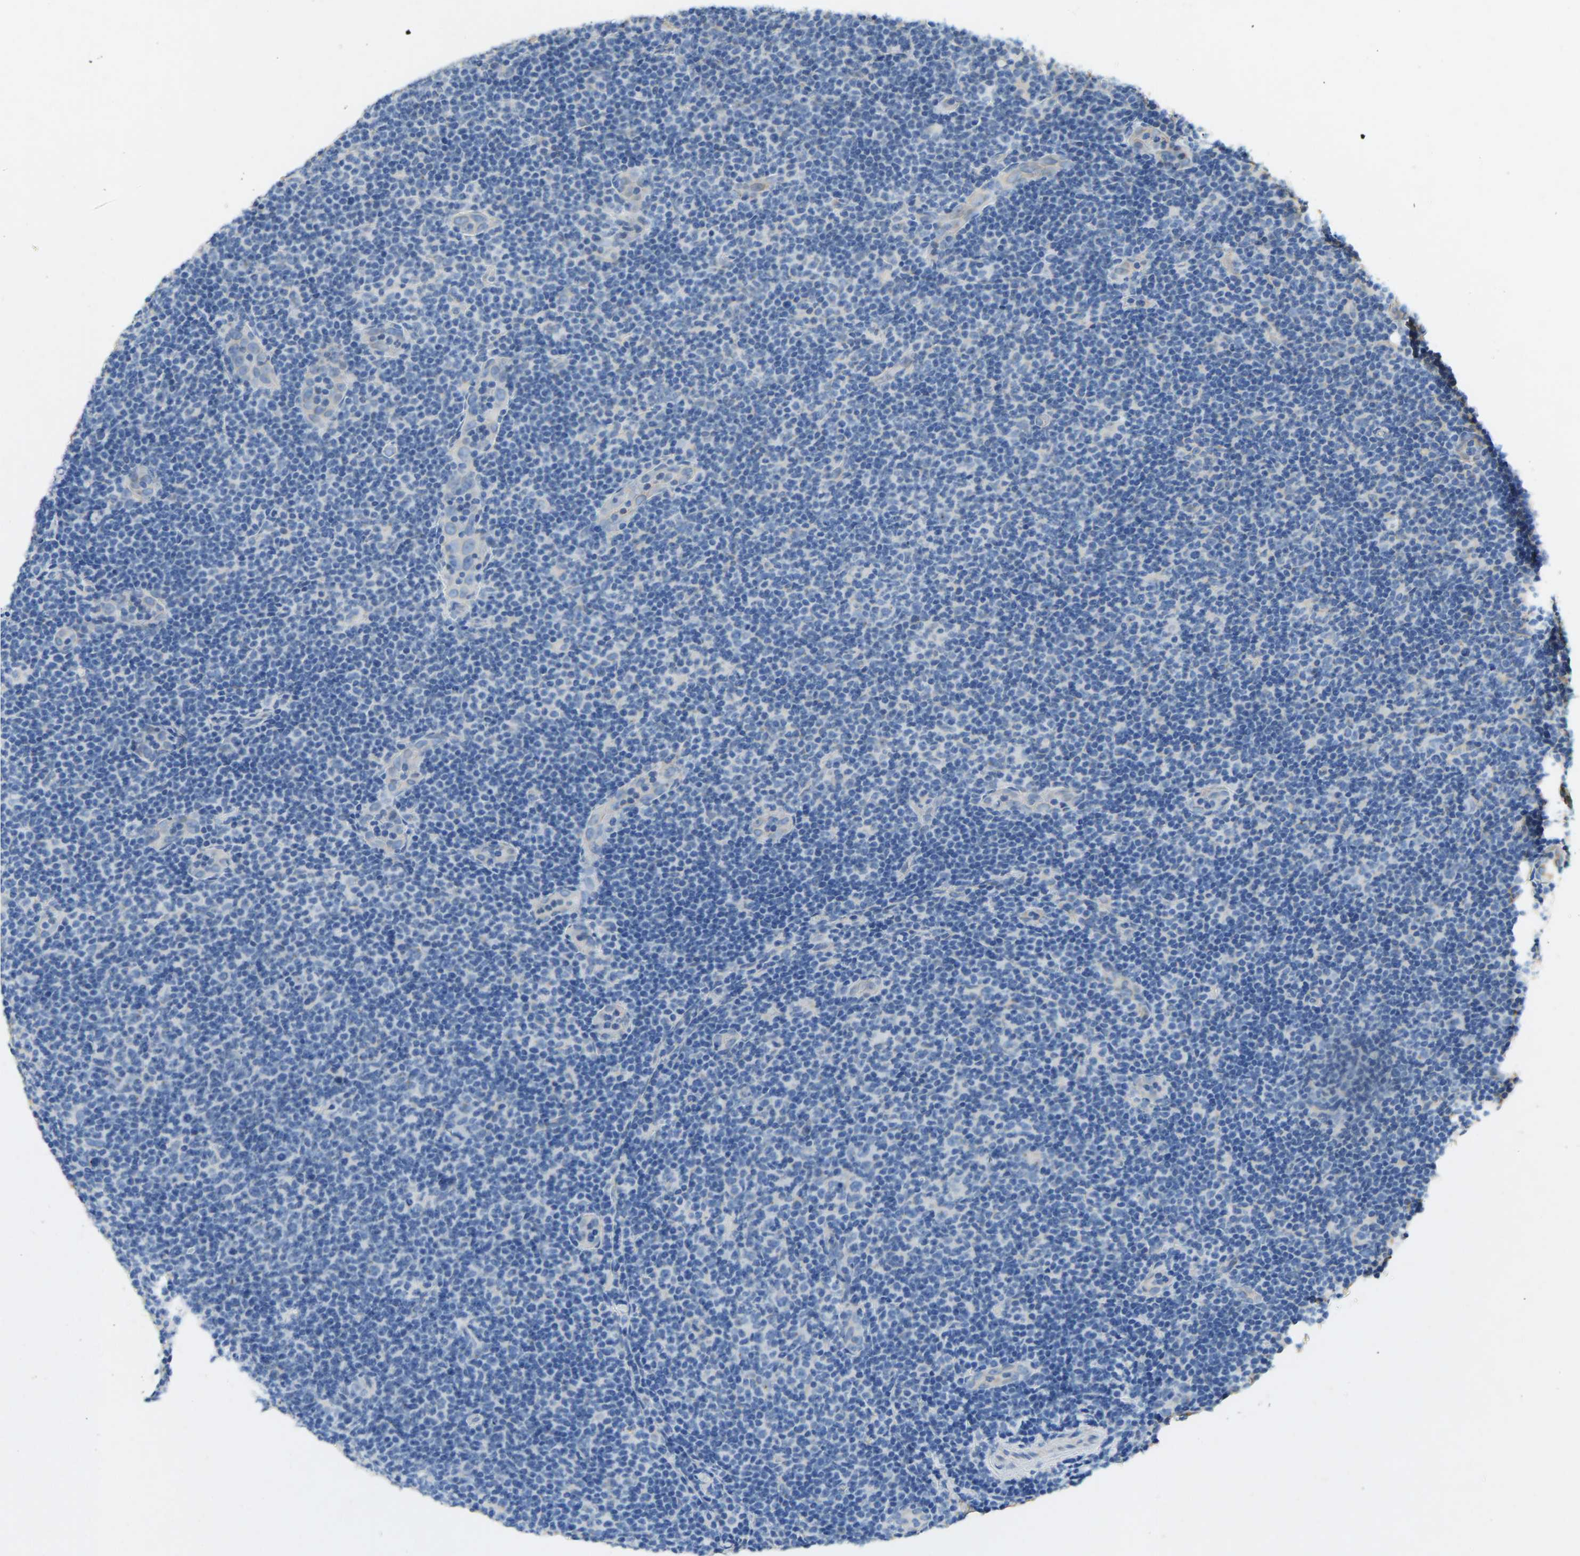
{"staining": {"intensity": "negative", "quantity": "none", "location": "none"}, "tissue": "lymphoma", "cell_type": "Tumor cells", "image_type": "cancer", "snomed": [{"axis": "morphology", "description": "Malignant lymphoma, non-Hodgkin's type, Low grade"}, {"axis": "topography", "description": "Lymph node"}], "caption": "IHC image of lymphoma stained for a protein (brown), which displays no expression in tumor cells. (Stains: DAB (3,3'-diaminobenzidine) immunohistochemistry (IHC) with hematoxylin counter stain, Microscopy: brightfield microscopy at high magnification).", "gene": "TECTA", "patient": {"sex": "male", "age": 83}}